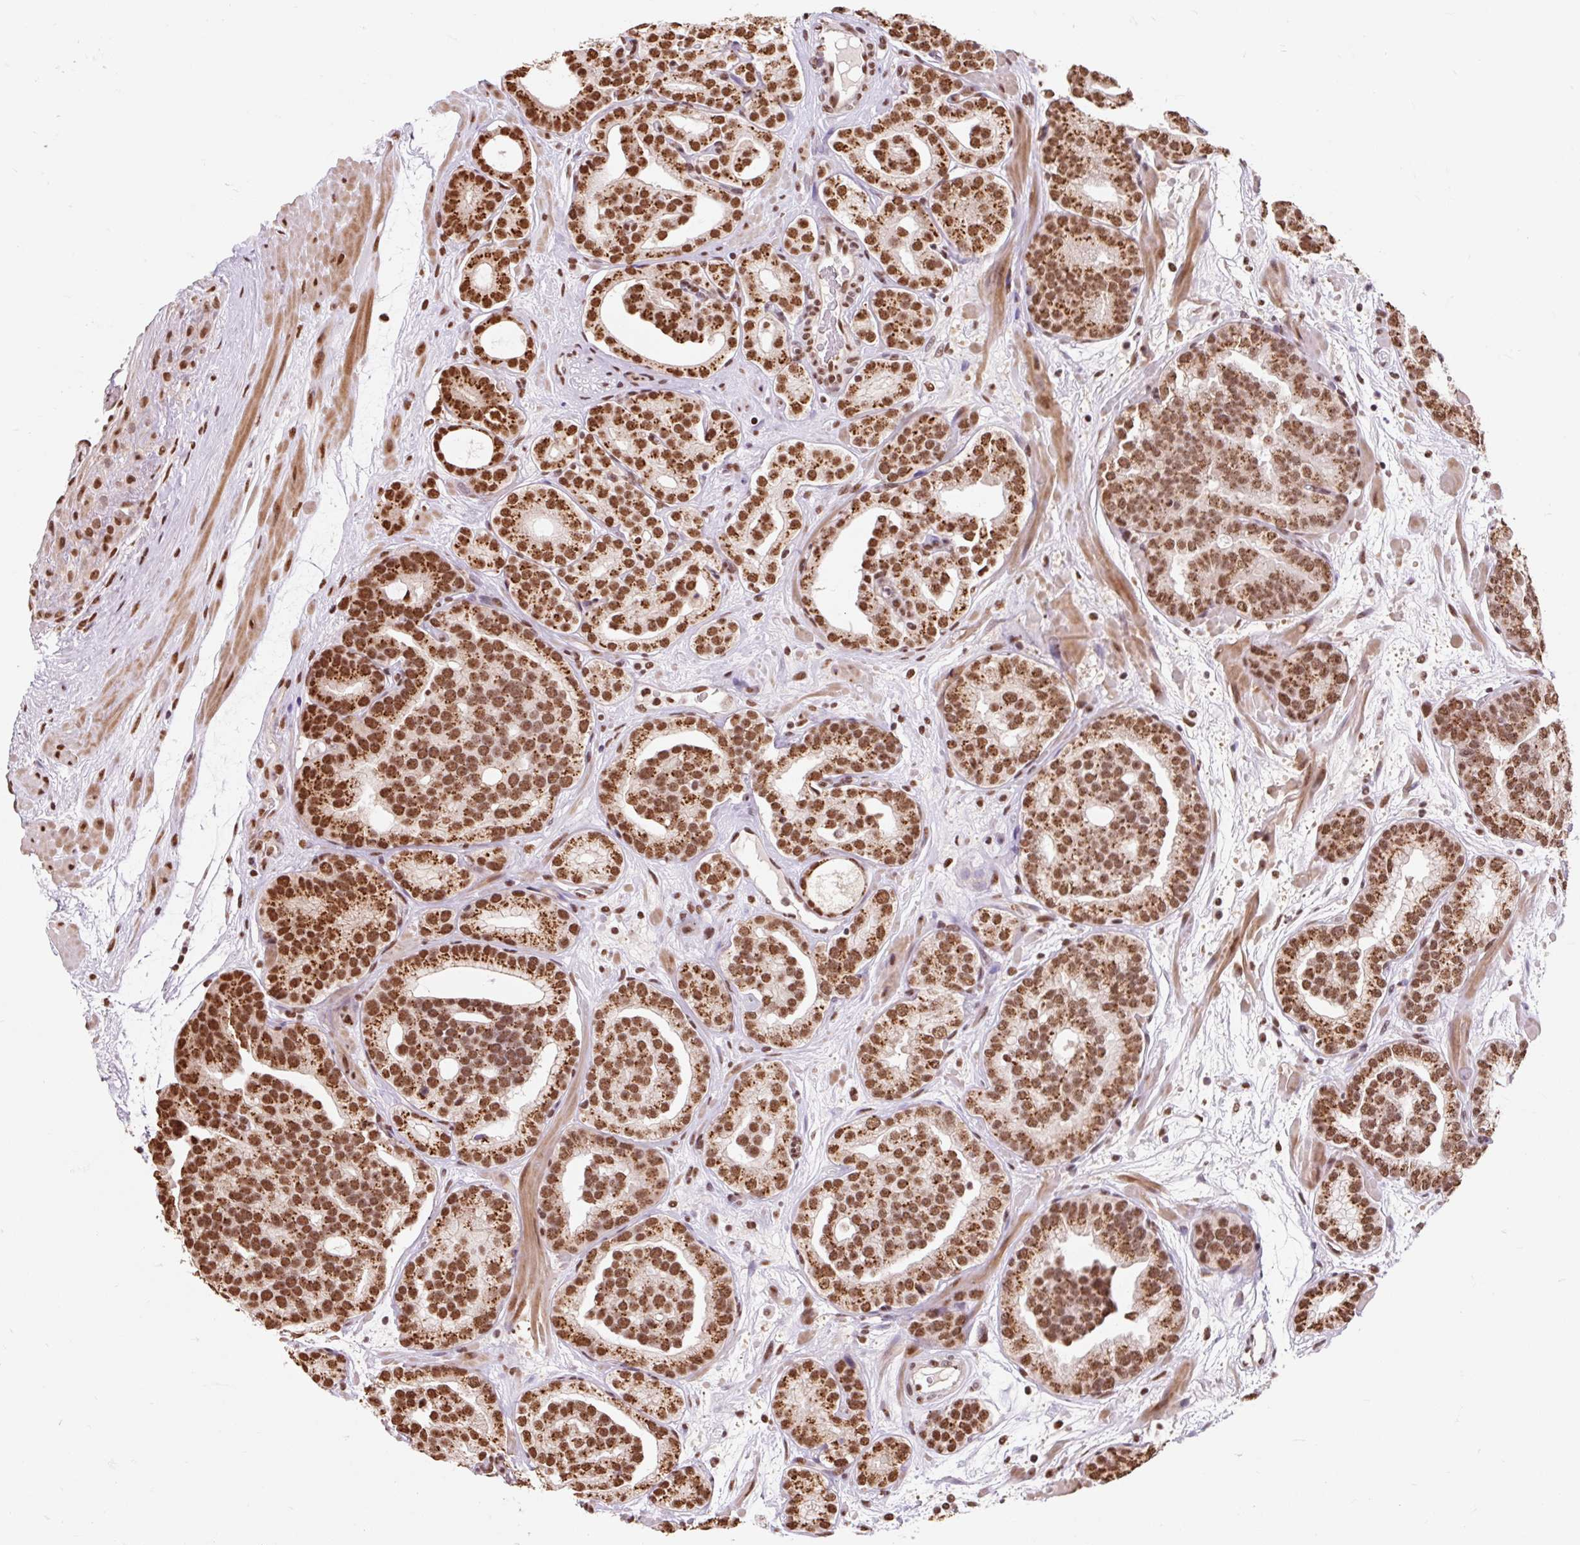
{"staining": {"intensity": "strong", "quantity": ">75%", "location": "nuclear"}, "tissue": "prostate cancer", "cell_type": "Tumor cells", "image_type": "cancer", "snomed": [{"axis": "morphology", "description": "Adenocarcinoma, High grade"}, {"axis": "topography", "description": "Prostate"}], "caption": "The histopathology image displays a brown stain indicating the presence of a protein in the nuclear of tumor cells in high-grade adenocarcinoma (prostate).", "gene": "BICRA", "patient": {"sex": "male", "age": 66}}